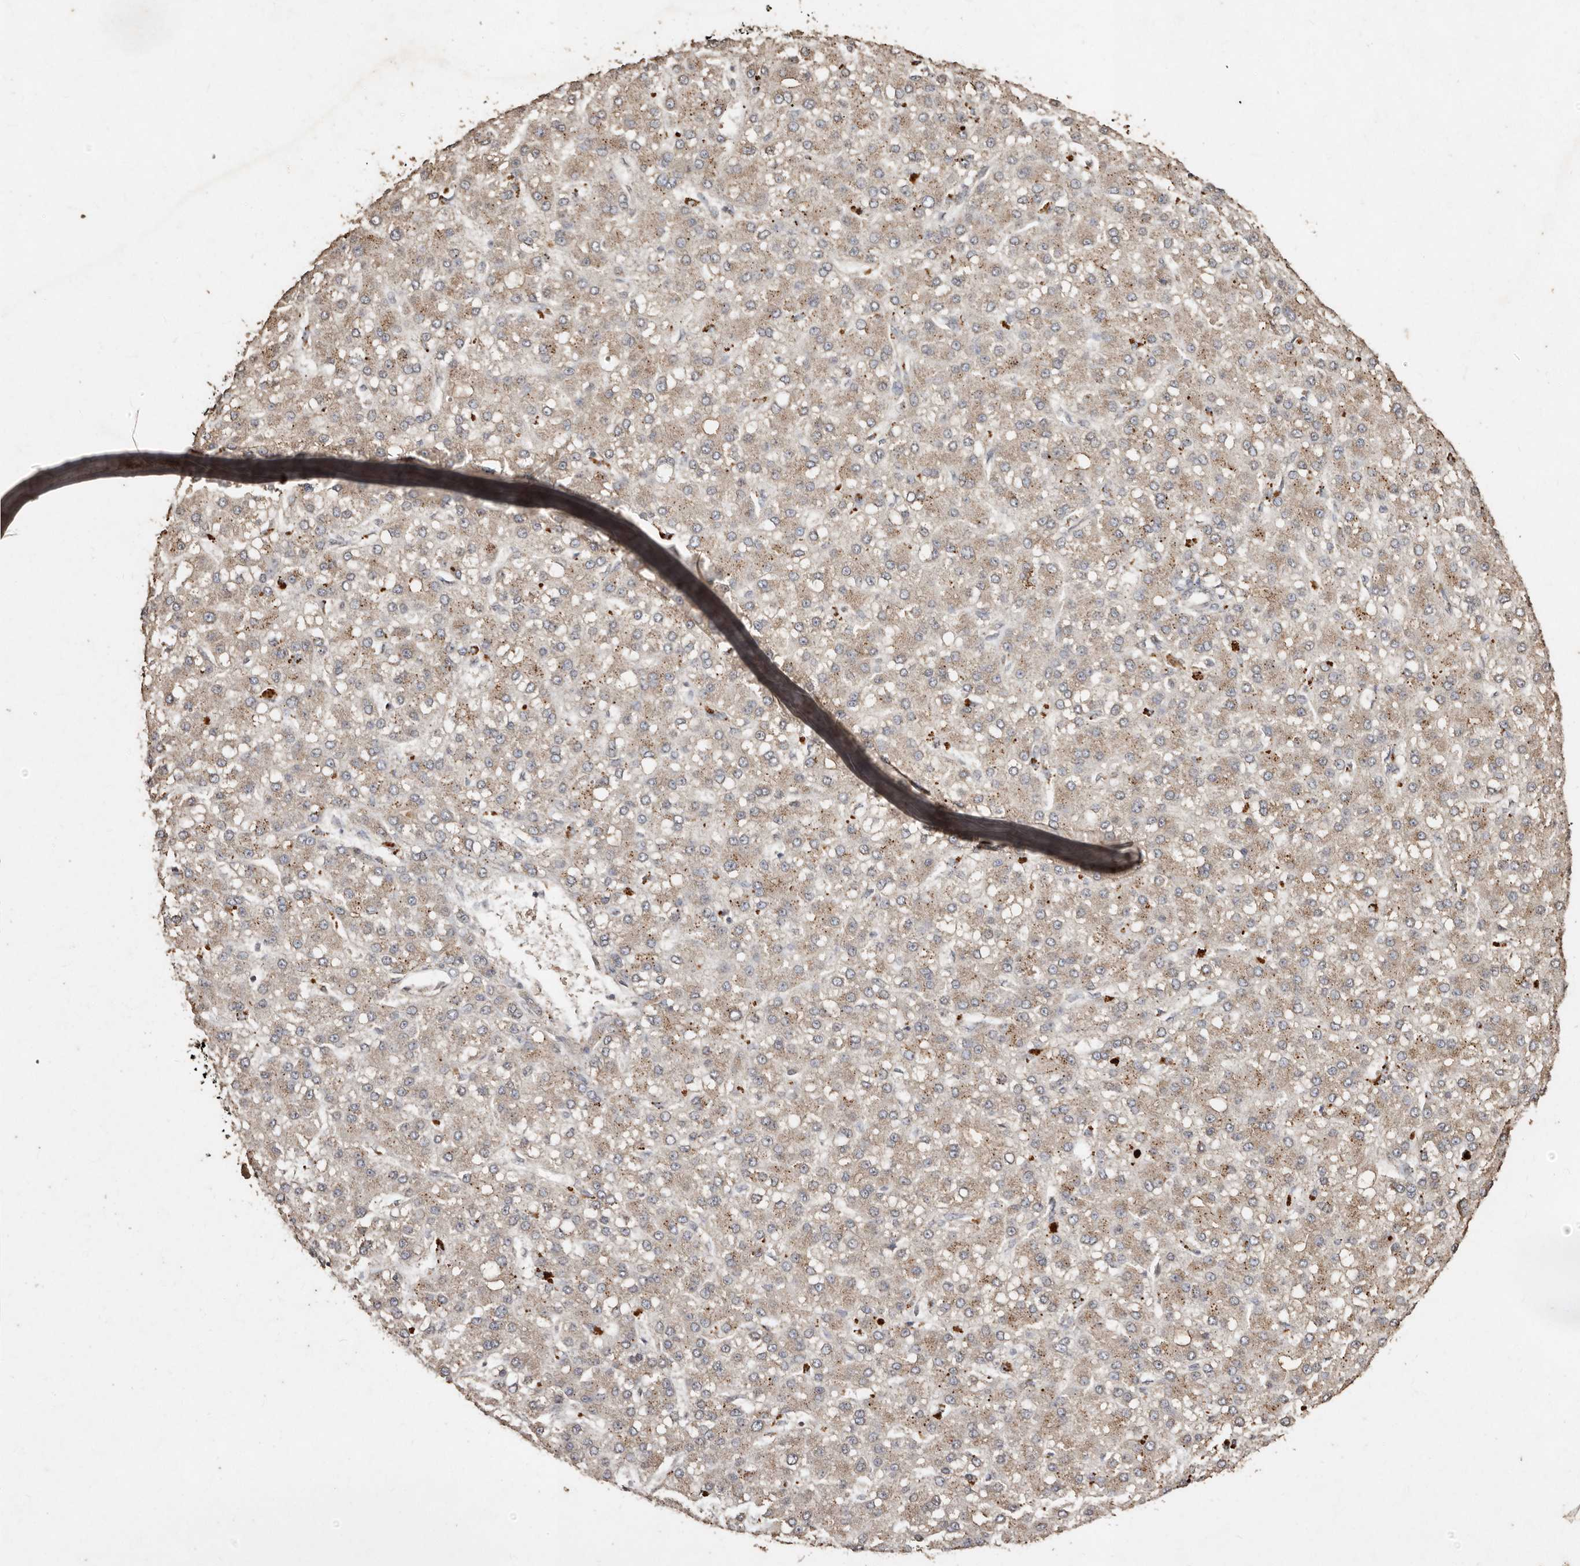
{"staining": {"intensity": "weak", "quantity": "25%-75%", "location": "cytoplasmic/membranous"}, "tissue": "liver cancer", "cell_type": "Tumor cells", "image_type": "cancer", "snomed": [{"axis": "morphology", "description": "Carcinoma, Hepatocellular, NOS"}, {"axis": "topography", "description": "Liver"}], "caption": "Brown immunohistochemical staining in human liver cancer (hepatocellular carcinoma) reveals weak cytoplasmic/membranous expression in approximately 25%-75% of tumor cells.", "gene": "FARS2", "patient": {"sex": "male", "age": 67}}